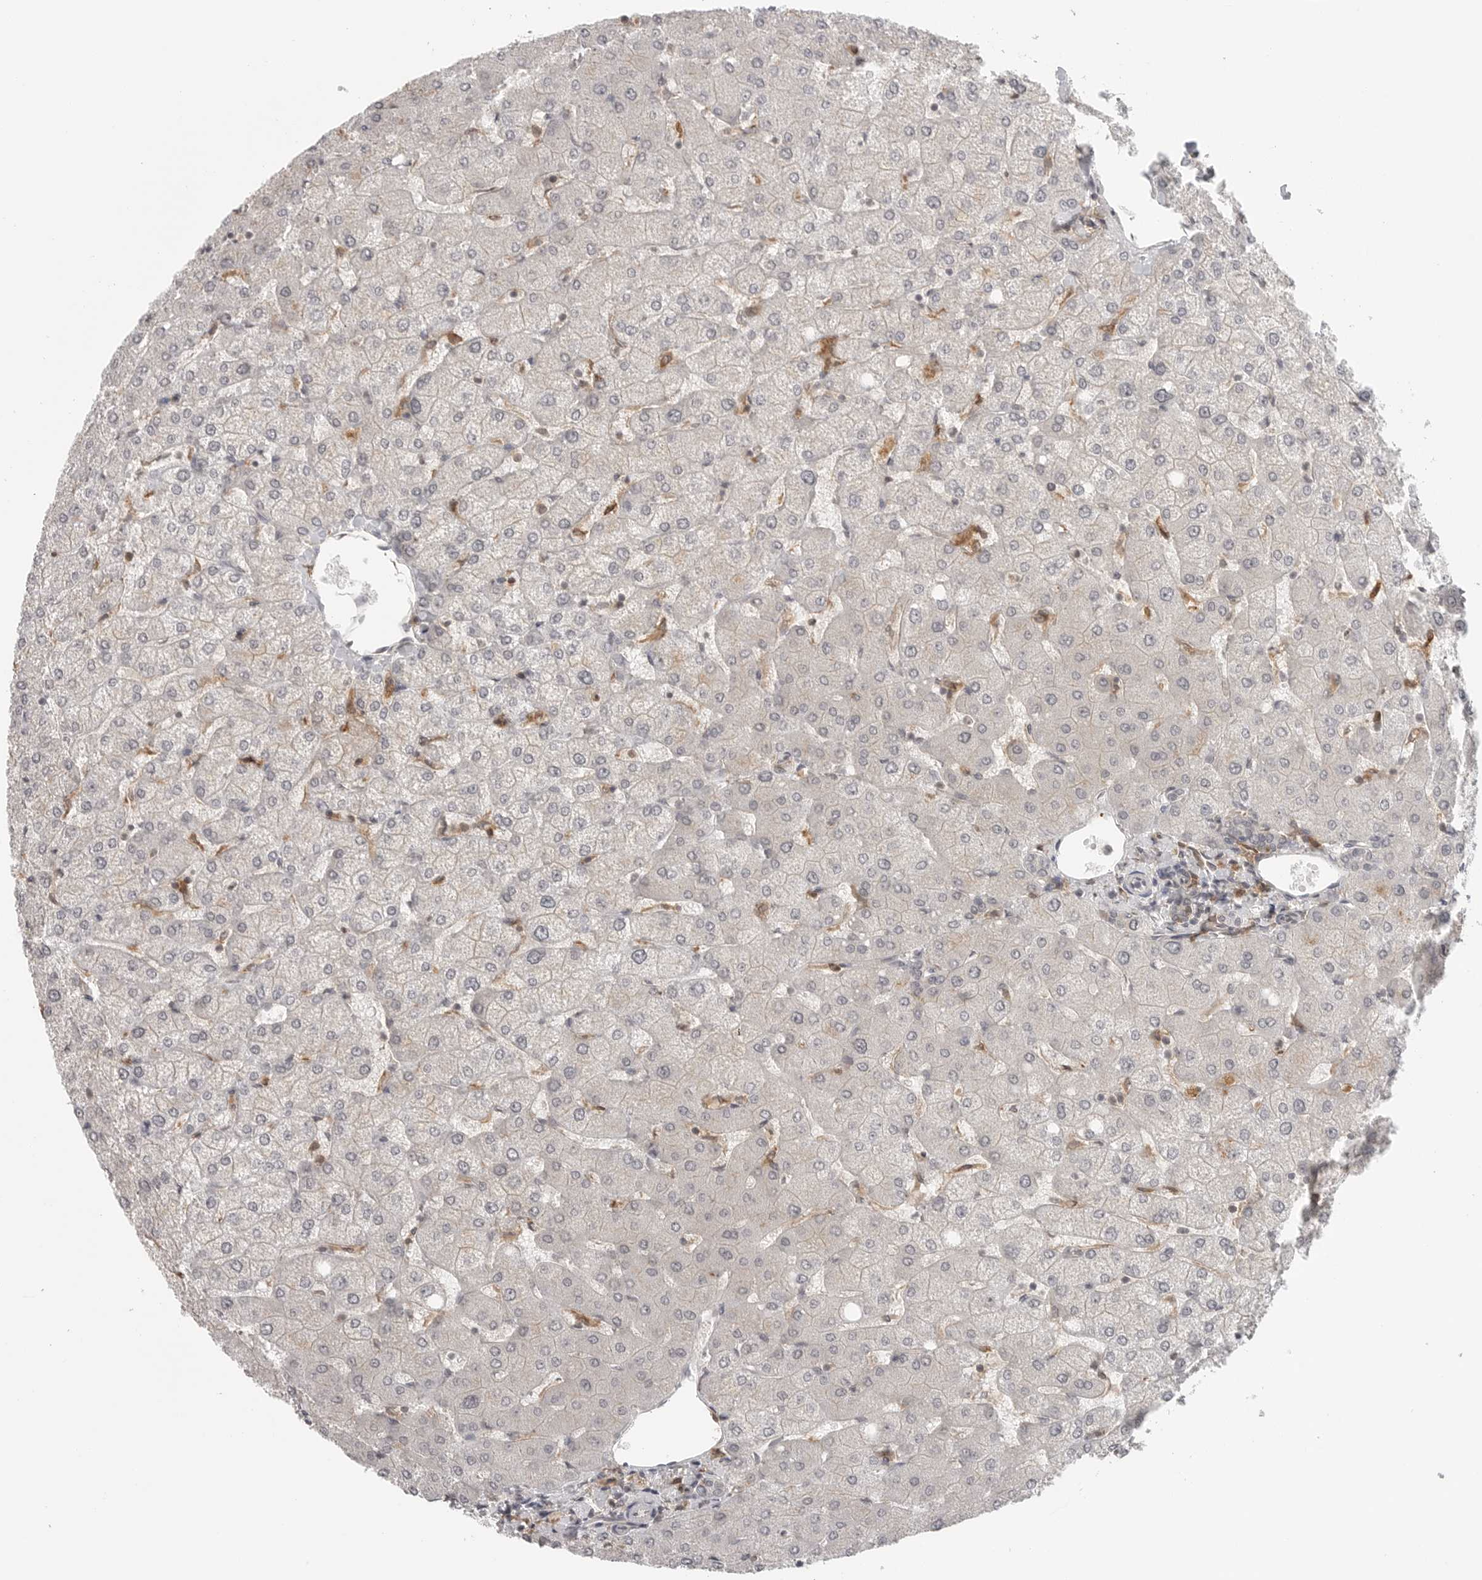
{"staining": {"intensity": "negative", "quantity": "none", "location": "none"}, "tissue": "liver", "cell_type": "Cholangiocytes", "image_type": "normal", "snomed": [{"axis": "morphology", "description": "Normal tissue, NOS"}, {"axis": "topography", "description": "Liver"}], "caption": "High power microscopy photomicrograph of an immunohistochemistry image of benign liver, revealing no significant expression in cholangiocytes.", "gene": "IFNGR1", "patient": {"sex": "female", "age": 54}}